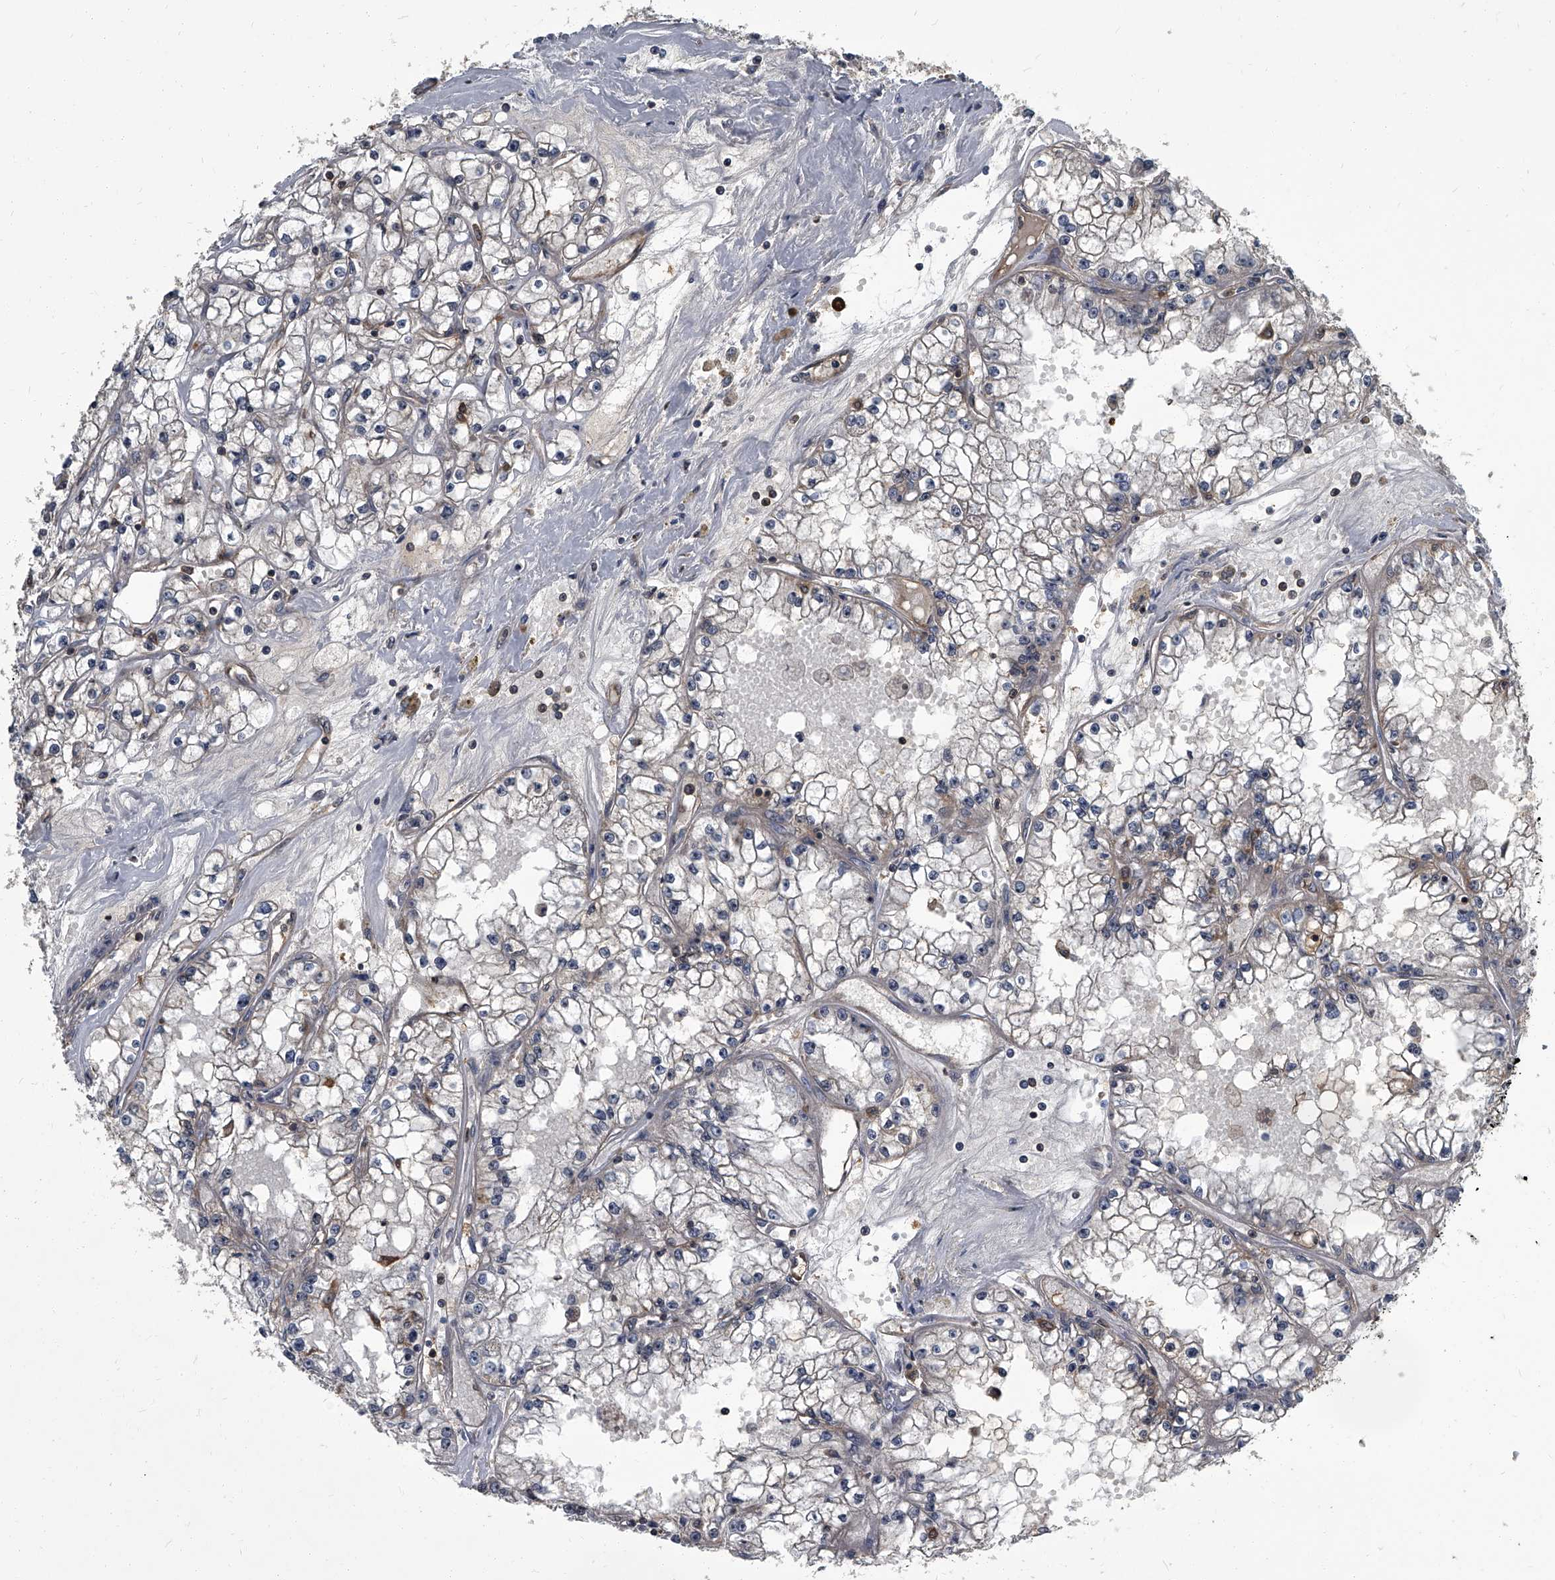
{"staining": {"intensity": "negative", "quantity": "none", "location": "none"}, "tissue": "renal cancer", "cell_type": "Tumor cells", "image_type": "cancer", "snomed": [{"axis": "morphology", "description": "Adenocarcinoma, NOS"}, {"axis": "topography", "description": "Kidney"}], "caption": "An image of human renal adenocarcinoma is negative for staining in tumor cells.", "gene": "CDV3", "patient": {"sex": "male", "age": 56}}